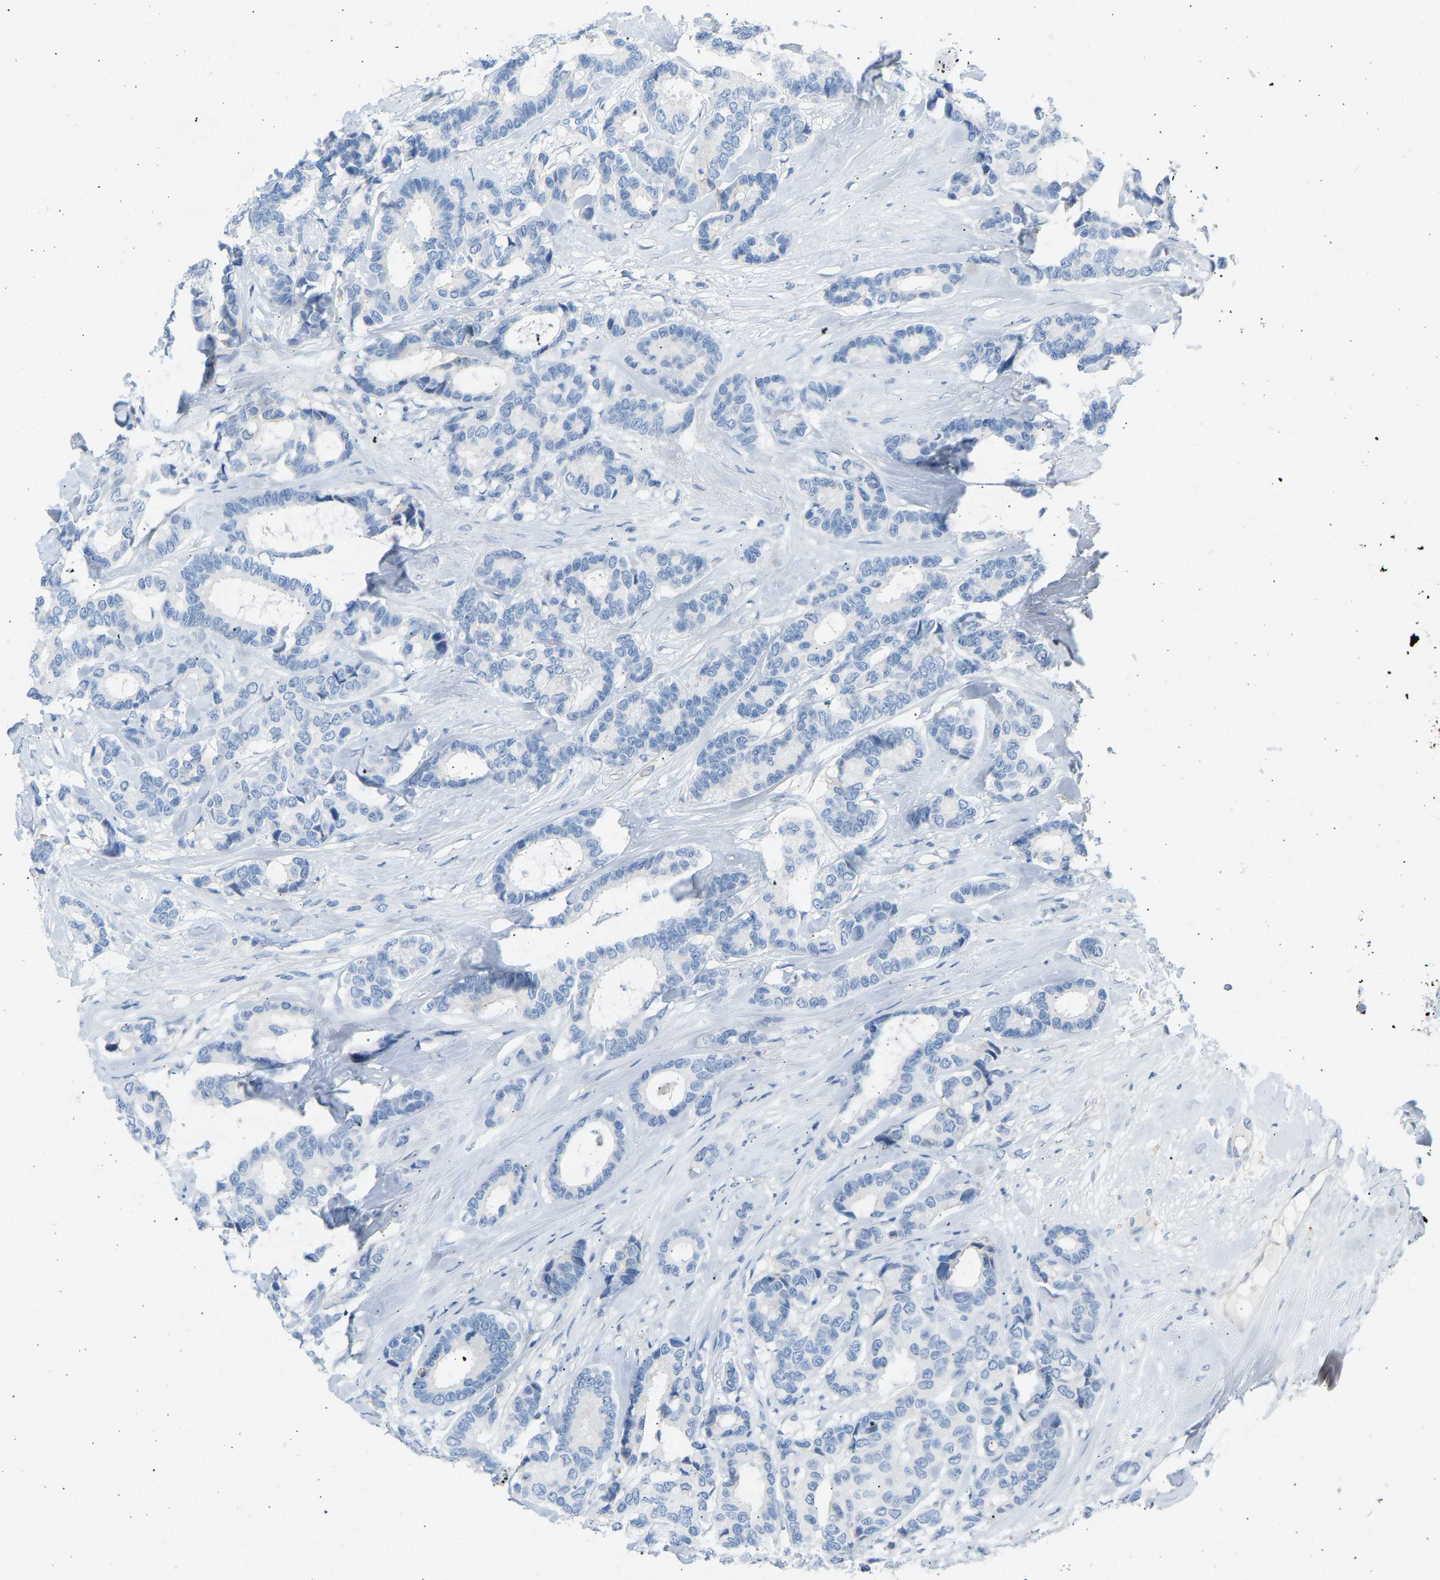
{"staining": {"intensity": "negative", "quantity": "none", "location": "none"}, "tissue": "breast cancer", "cell_type": "Tumor cells", "image_type": "cancer", "snomed": [{"axis": "morphology", "description": "Duct carcinoma"}, {"axis": "topography", "description": "Breast"}], "caption": "Breast cancer was stained to show a protein in brown. There is no significant staining in tumor cells.", "gene": "GNAS", "patient": {"sex": "female", "age": 87}}